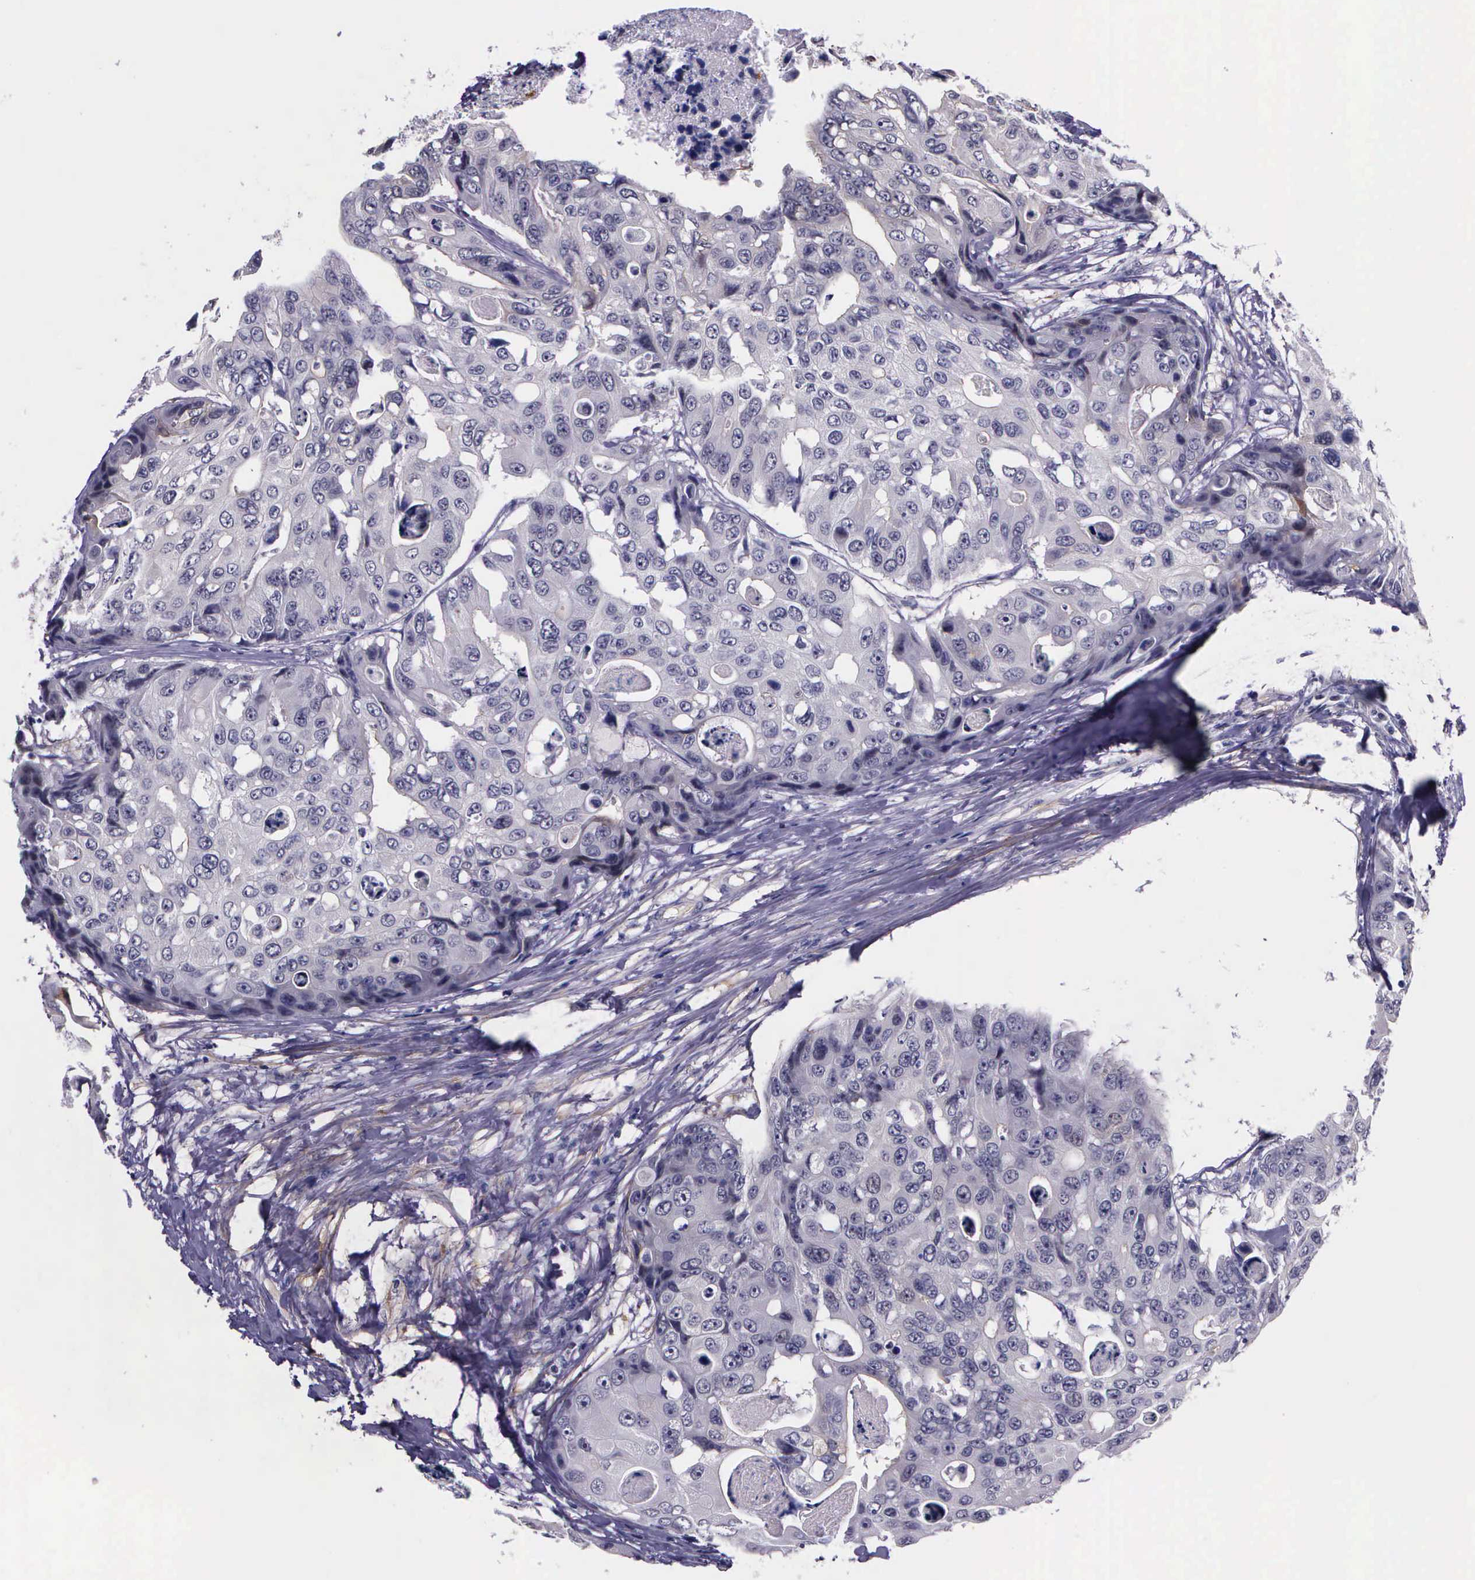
{"staining": {"intensity": "negative", "quantity": "none", "location": "none"}, "tissue": "colorectal cancer", "cell_type": "Tumor cells", "image_type": "cancer", "snomed": [{"axis": "morphology", "description": "Adenocarcinoma, NOS"}, {"axis": "topography", "description": "Colon"}], "caption": "Tumor cells show no significant positivity in adenocarcinoma (colorectal).", "gene": "AHNAK2", "patient": {"sex": "female", "age": 86}}